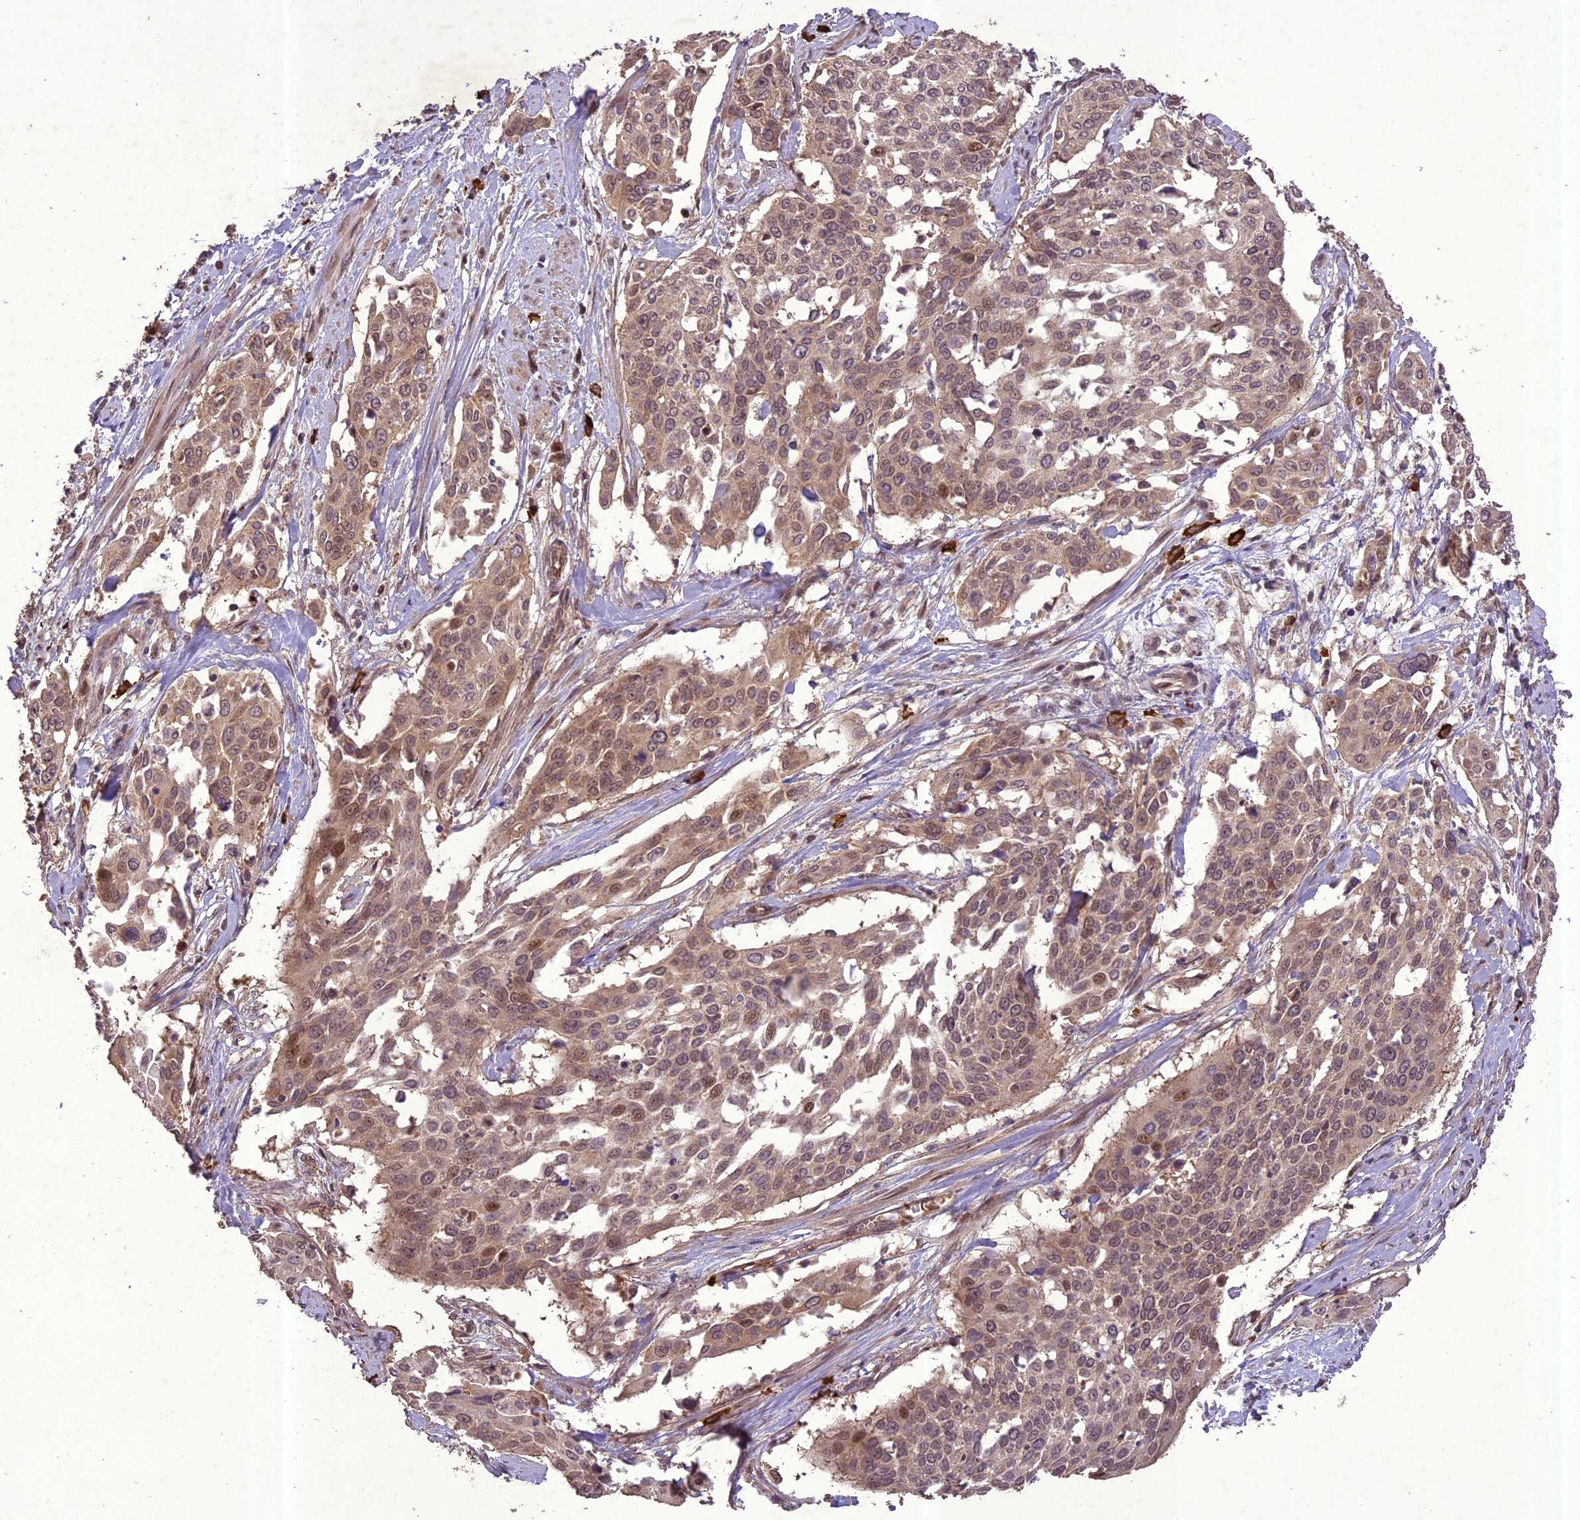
{"staining": {"intensity": "moderate", "quantity": "25%-75%", "location": "cytoplasmic/membranous,nuclear"}, "tissue": "cervical cancer", "cell_type": "Tumor cells", "image_type": "cancer", "snomed": [{"axis": "morphology", "description": "Squamous cell carcinoma, NOS"}, {"axis": "topography", "description": "Cervix"}], "caption": "Squamous cell carcinoma (cervical) stained with a brown dye demonstrates moderate cytoplasmic/membranous and nuclear positive positivity in about 25%-75% of tumor cells.", "gene": "TIGD7", "patient": {"sex": "female", "age": 44}}